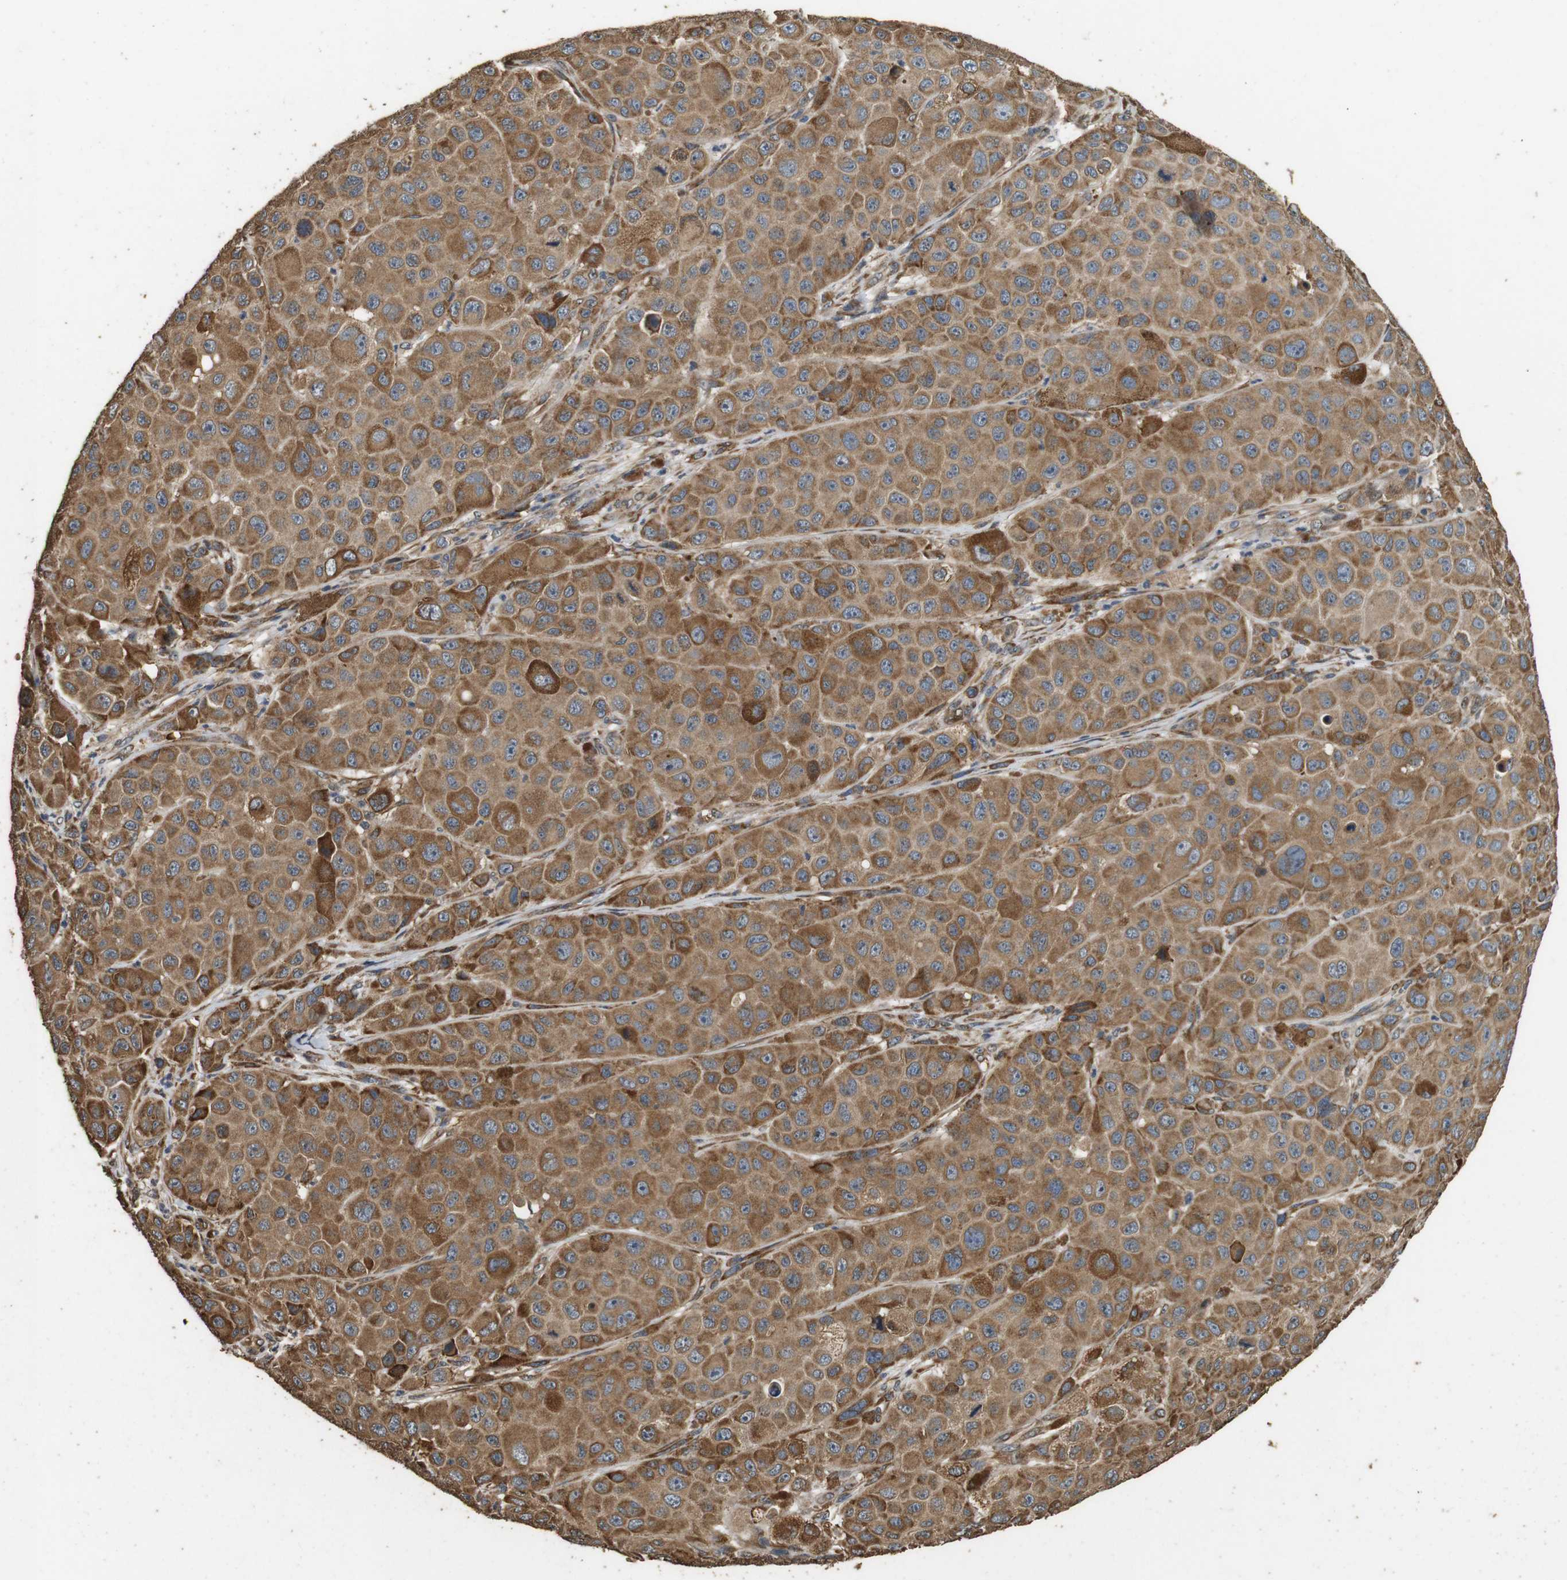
{"staining": {"intensity": "strong", "quantity": ">75%", "location": "cytoplasmic/membranous"}, "tissue": "melanoma", "cell_type": "Tumor cells", "image_type": "cancer", "snomed": [{"axis": "morphology", "description": "Malignant melanoma, NOS"}, {"axis": "topography", "description": "Skin"}], "caption": "Protein staining of melanoma tissue shows strong cytoplasmic/membranous positivity in about >75% of tumor cells.", "gene": "CNPY4", "patient": {"sex": "male", "age": 96}}